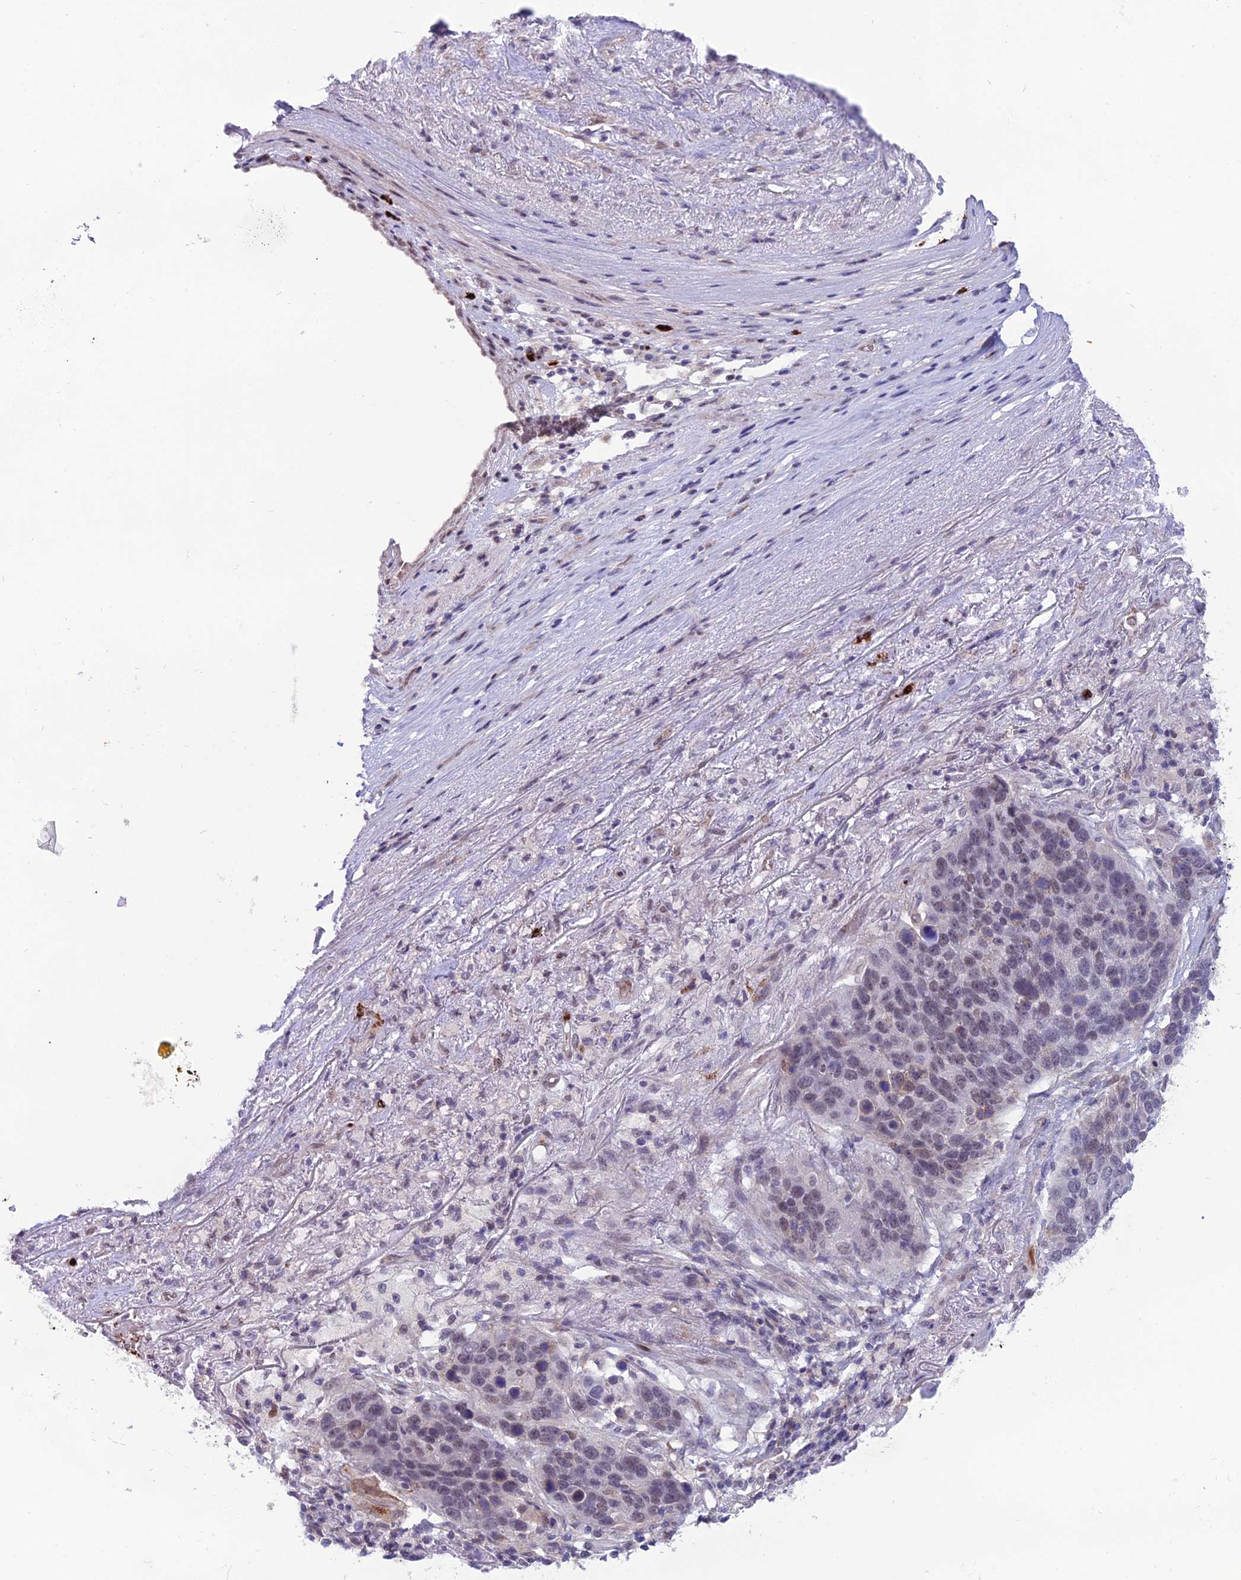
{"staining": {"intensity": "weak", "quantity": "<25%", "location": "nuclear"}, "tissue": "lung cancer", "cell_type": "Tumor cells", "image_type": "cancer", "snomed": [{"axis": "morphology", "description": "Normal tissue, NOS"}, {"axis": "morphology", "description": "Squamous cell carcinoma, NOS"}, {"axis": "topography", "description": "Lymph node"}, {"axis": "topography", "description": "Lung"}], "caption": "Photomicrograph shows no protein positivity in tumor cells of squamous cell carcinoma (lung) tissue.", "gene": "COL6A6", "patient": {"sex": "male", "age": 66}}